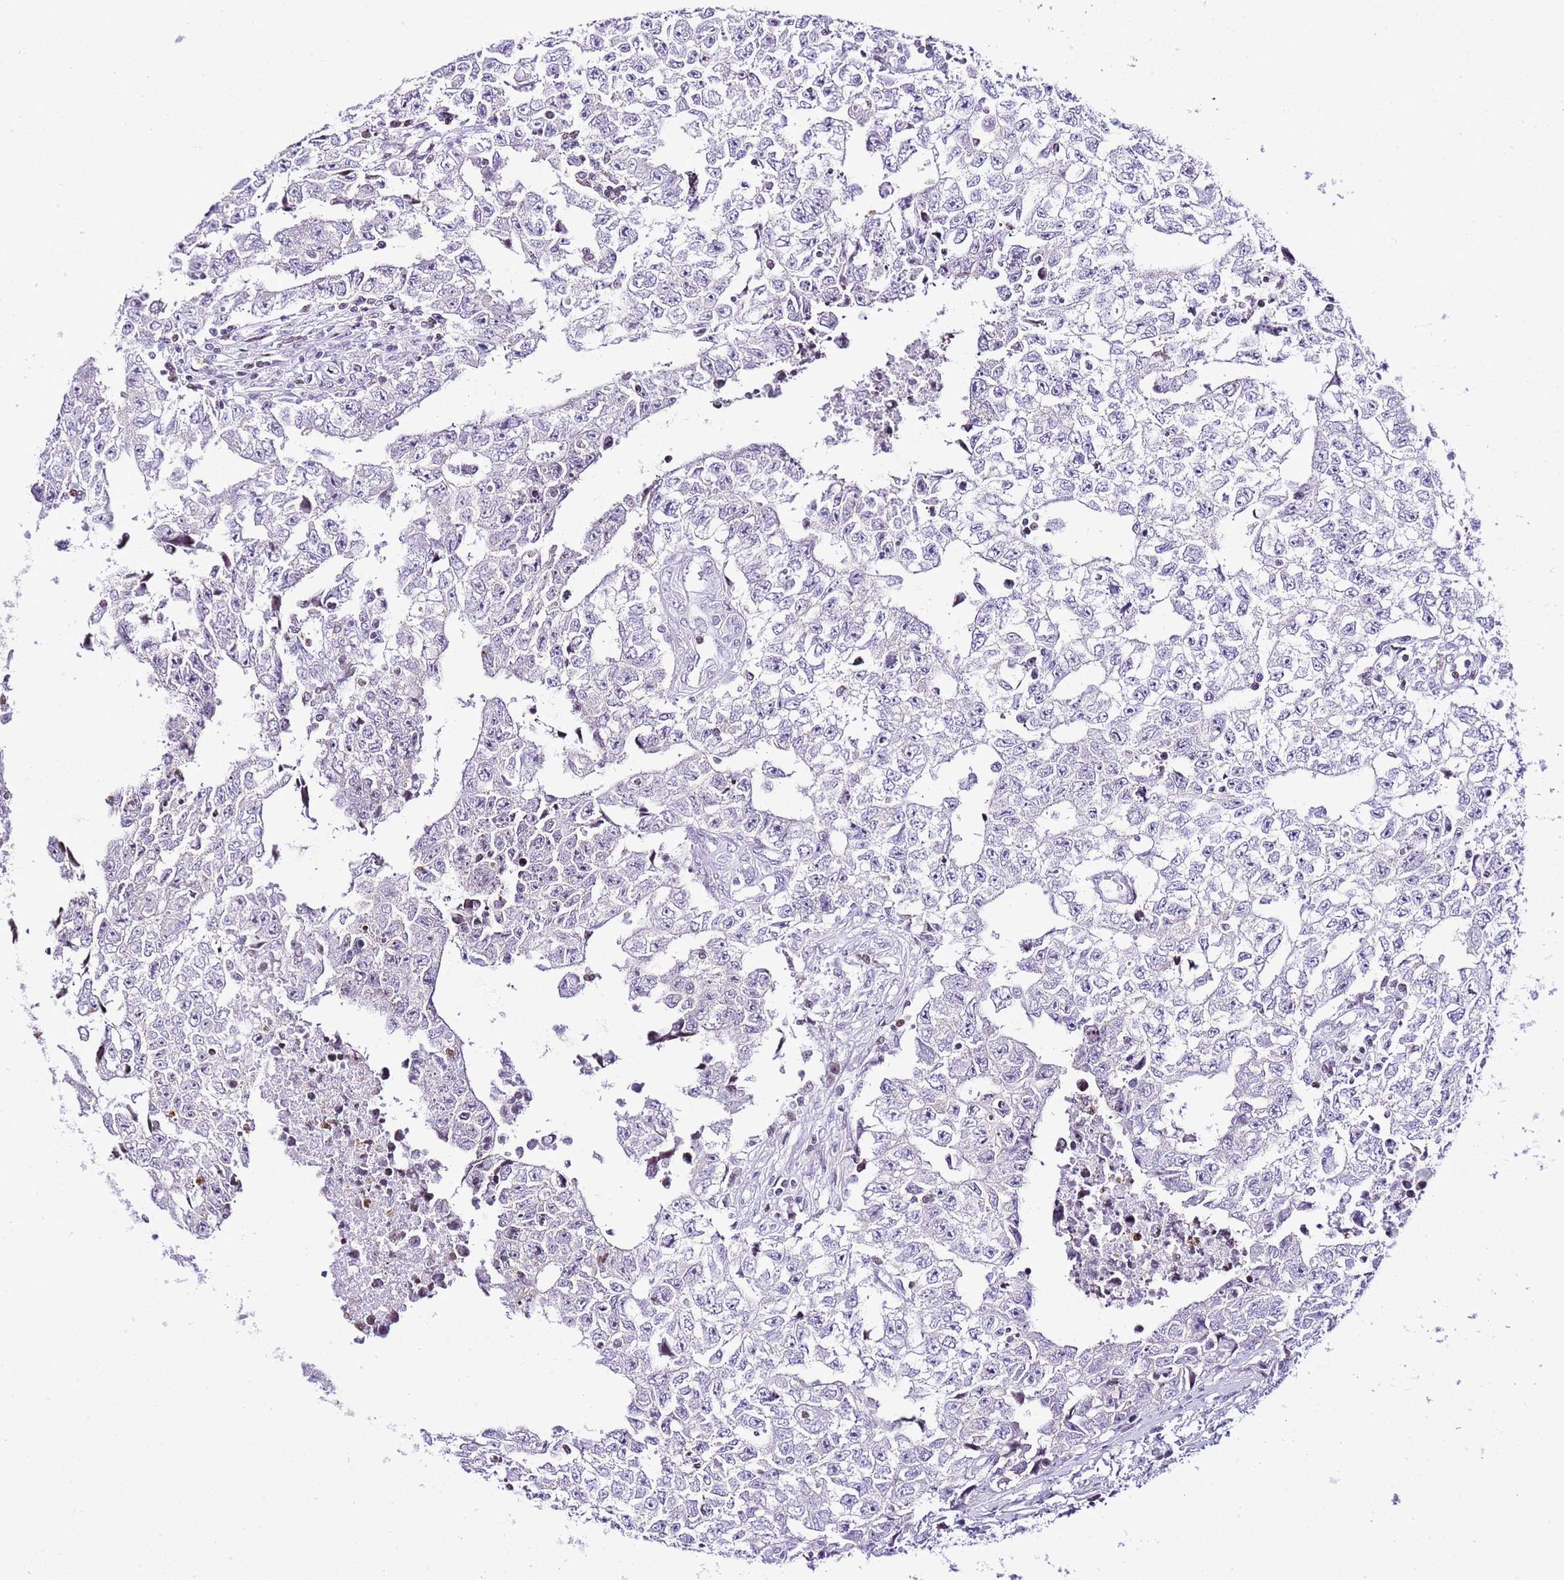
{"staining": {"intensity": "negative", "quantity": "none", "location": "none"}, "tissue": "testis cancer", "cell_type": "Tumor cells", "image_type": "cancer", "snomed": [{"axis": "morphology", "description": "Carcinoma, Embryonal, NOS"}, {"axis": "topography", "description": "Testis"}], "caption": "Testis cancer (embryonal carcinoma) was stained to show a protein in brown. There is no significant staining in tumor cells.", "gene": "PRR15", "patient": {"sex": "male", "age": 25}}